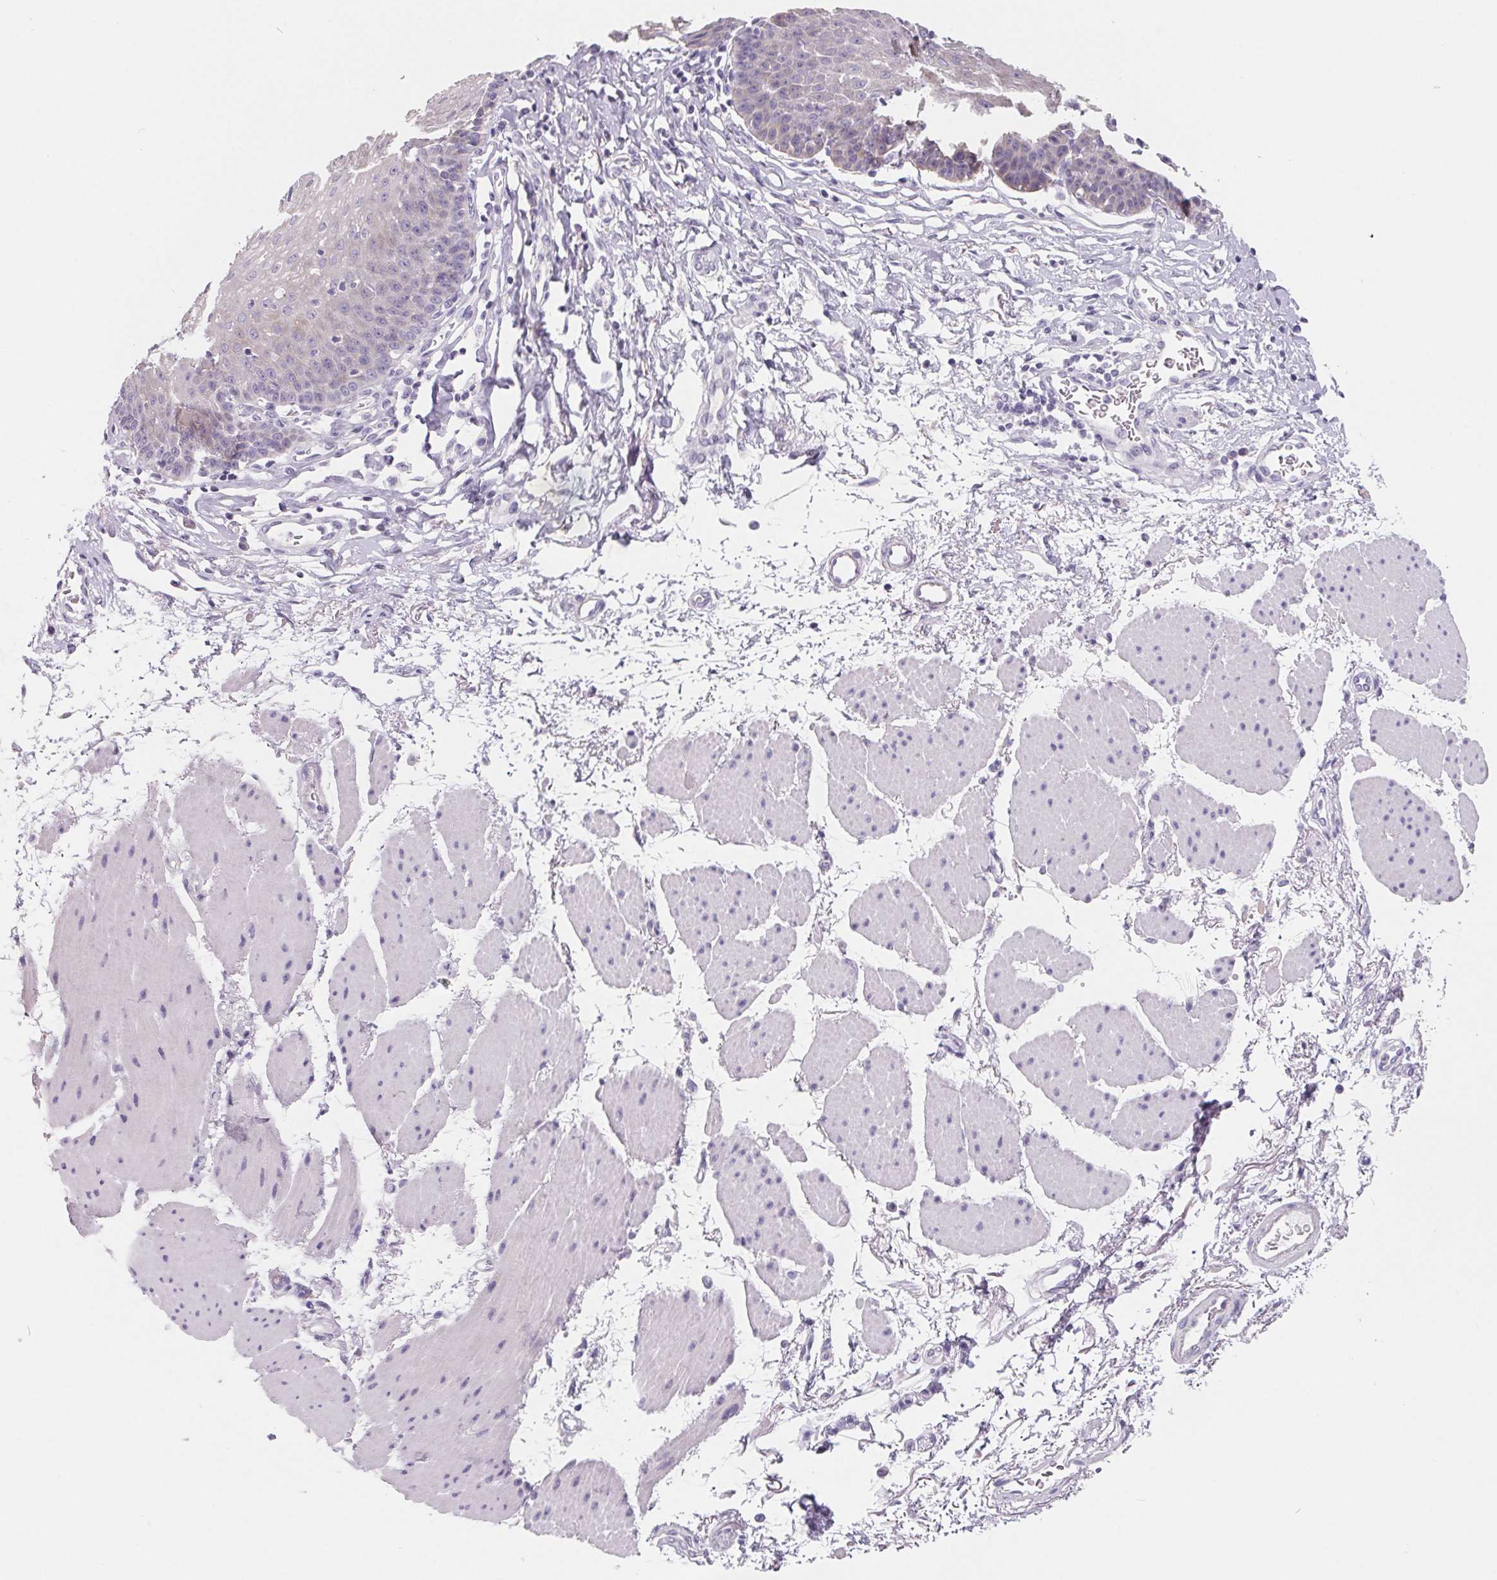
{"staining": {"intensity": "negative", "quantity": "none", "location": "none"}, "tissue": "esophagus", "cell_type": "Squamous epithelial cells", "image_type": "normal", "snomed": [{"axis": "morphology", "description": "Normal tissue, NOS"}, {"axis": "topography", "description": "Esophagus"}], "caption": "The micrograph shows no staining of squamous epithelial cells in benign esophagus. (DAB IHC visualized using brightfield microscopy, high magnification).", "gene": "FDX1", "patient": {"sex": "female", "age": 81}}